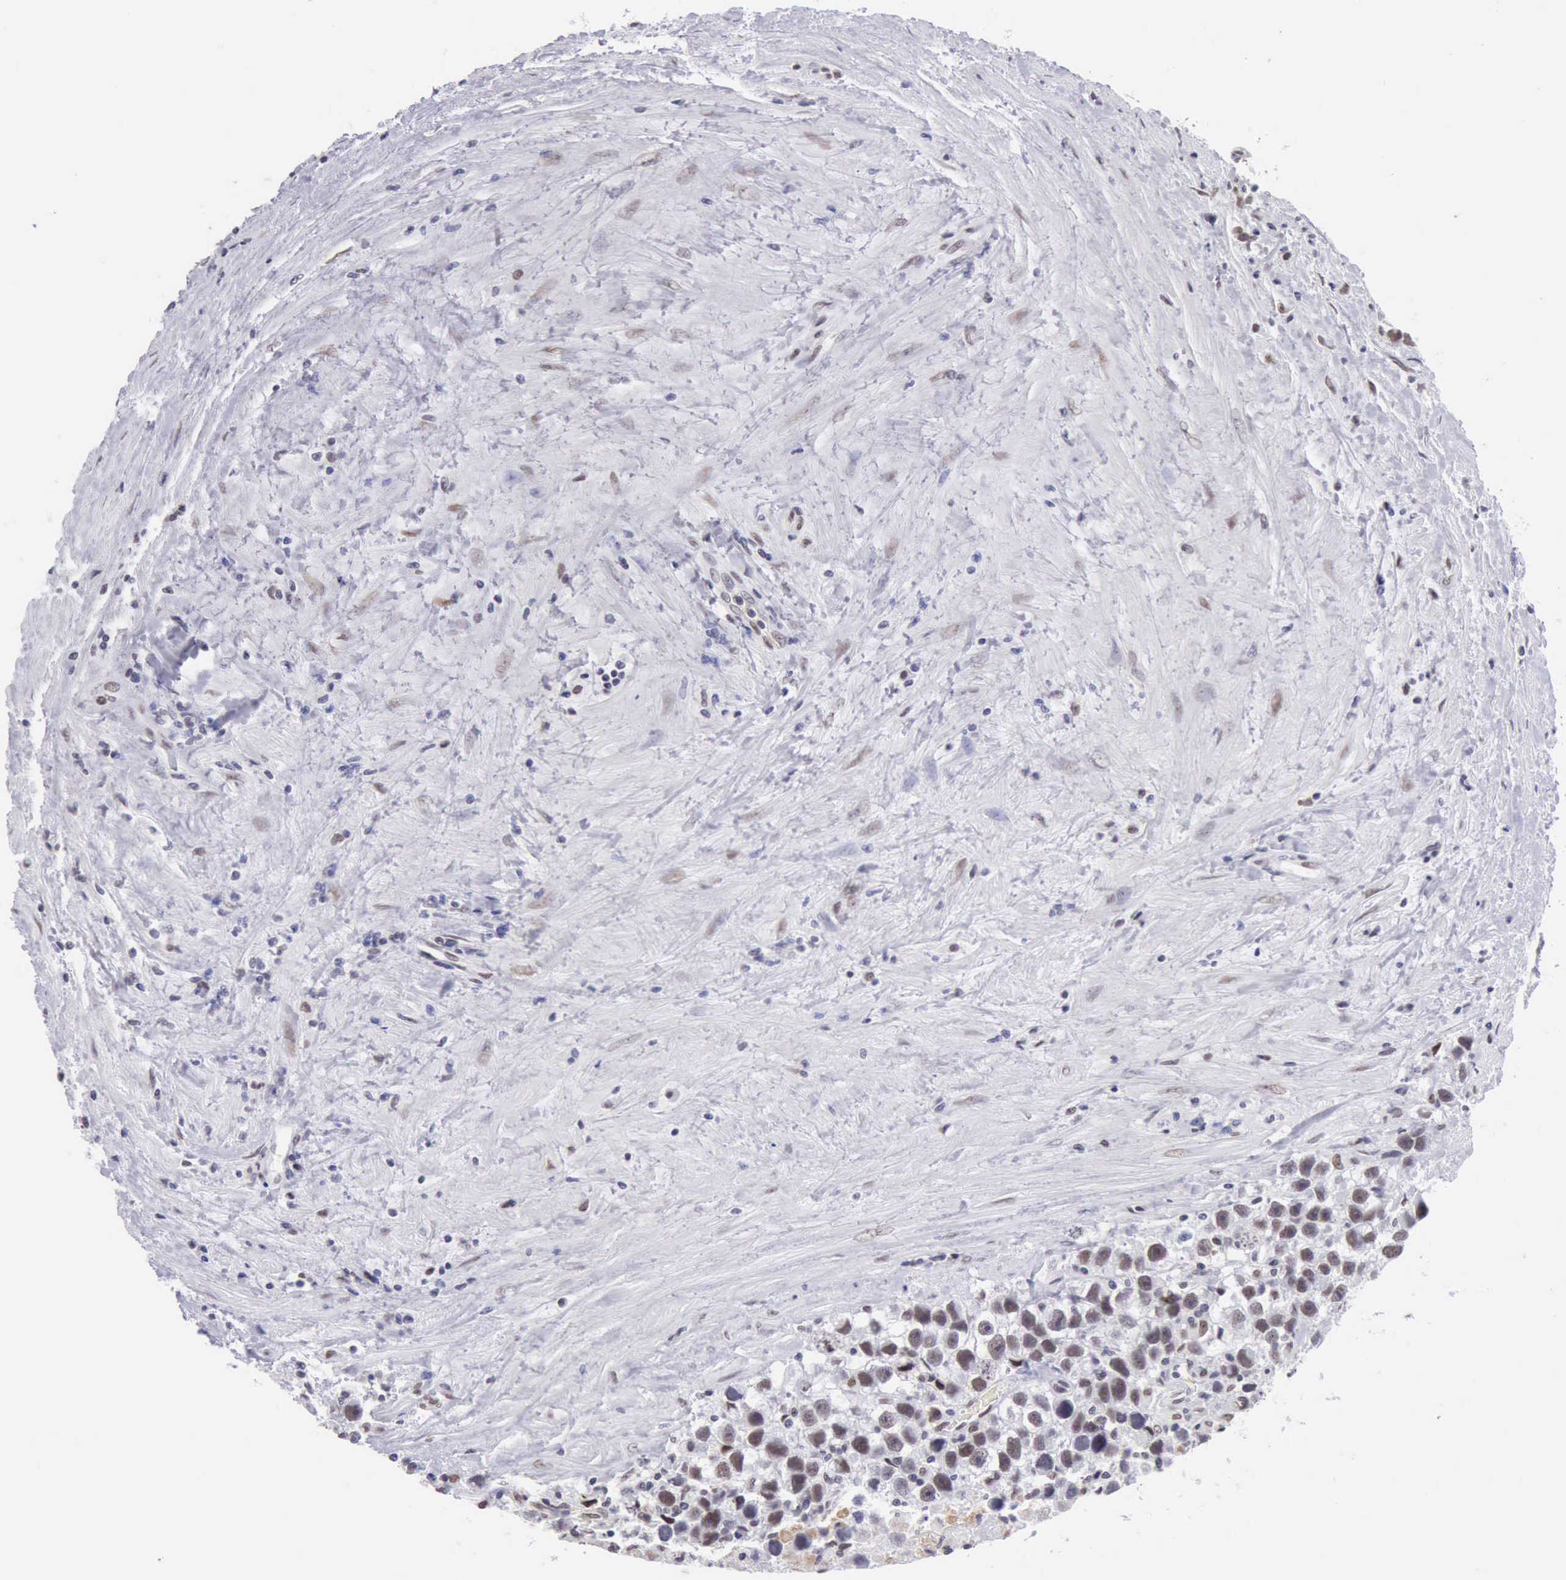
{"staining": {"intensity": "moderate", "quantity": "25%-75%", "location": "nuclear"}, "tissue": "testis cancer", "cell_type": "Tumor cells", "image_type": "cancer", "snomed": [{"axis": "morphology", "description": "Seminoma, NOS"}, {"axis": "topography", "description": "Testis"}], "caption": "This photomicrograph shows testis cancer stained with immunohistochemistry to label a protein in brown. The nuclear of tumor cells show moderate positivity for the protein. Nuclei are counter-stained blue.", "gene": "ERCC4", "patient": {"sex": "male", "age": 43}}